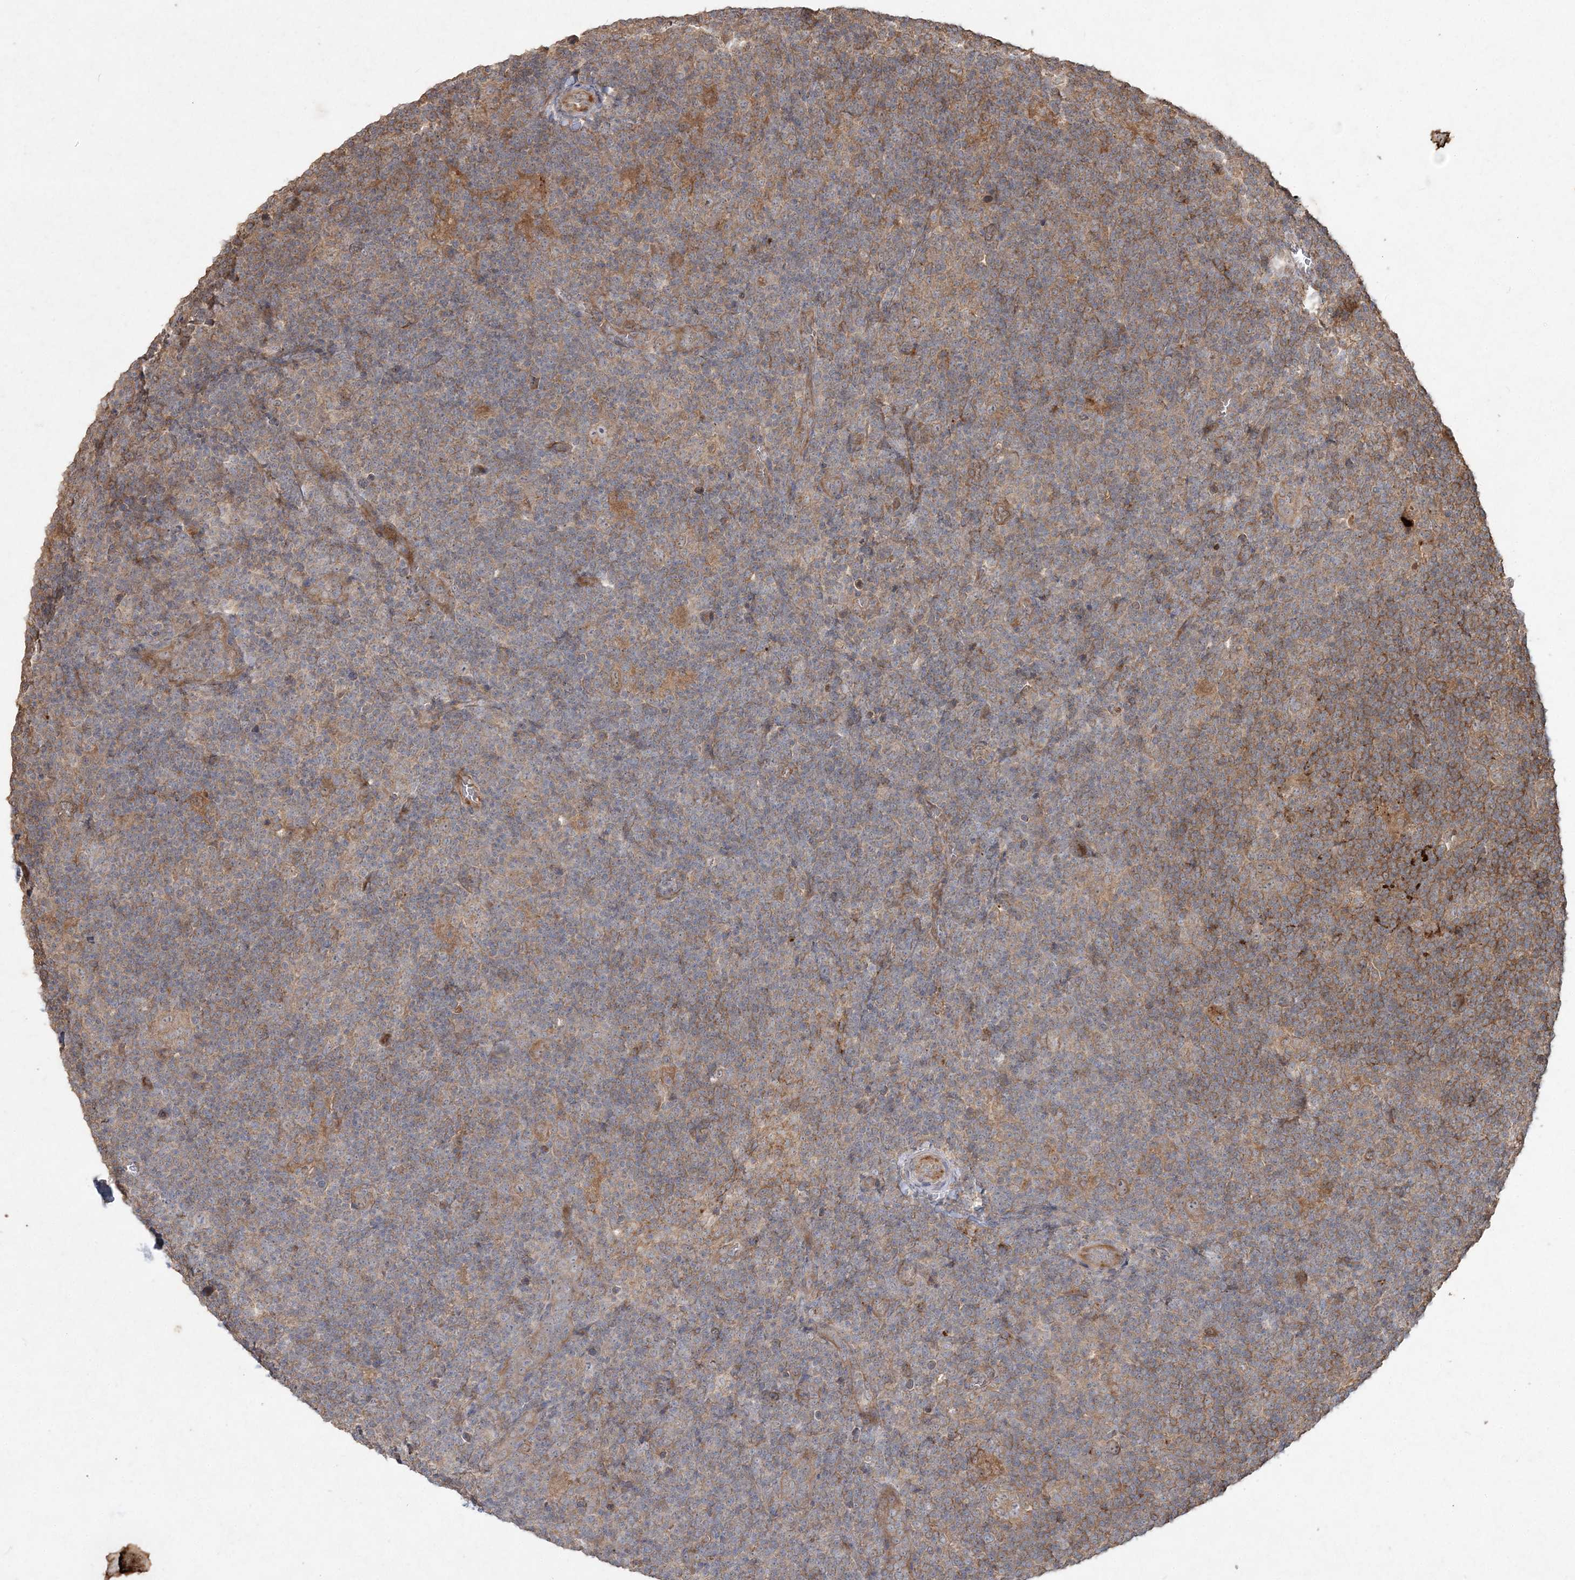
{"staining": {"intensity": "moderate", "quantity": ">75%", "location": "cytoplasmic/membranous"}, "tissue": "lymphoma", "cell_type": "Tumor cells", "image_type": "cancer", "snomed": [{"axis": "morphology", "description": "Hodgkin's disease, NOS"}, {"axis": "topography", "description": "Lymph node"}], "caption": "Immunohistochemical staining of lymphoma displays medium levels of moderate cytoplasmic/membranous protein expression in approximately >75% of tumor cells. Using DAB (brown) and hematoxylin (blue) stains, captured at high magnification using brightfield microscopy.", "gene": "SPRY1", "patient": {"sex": "female", "age": 57}}